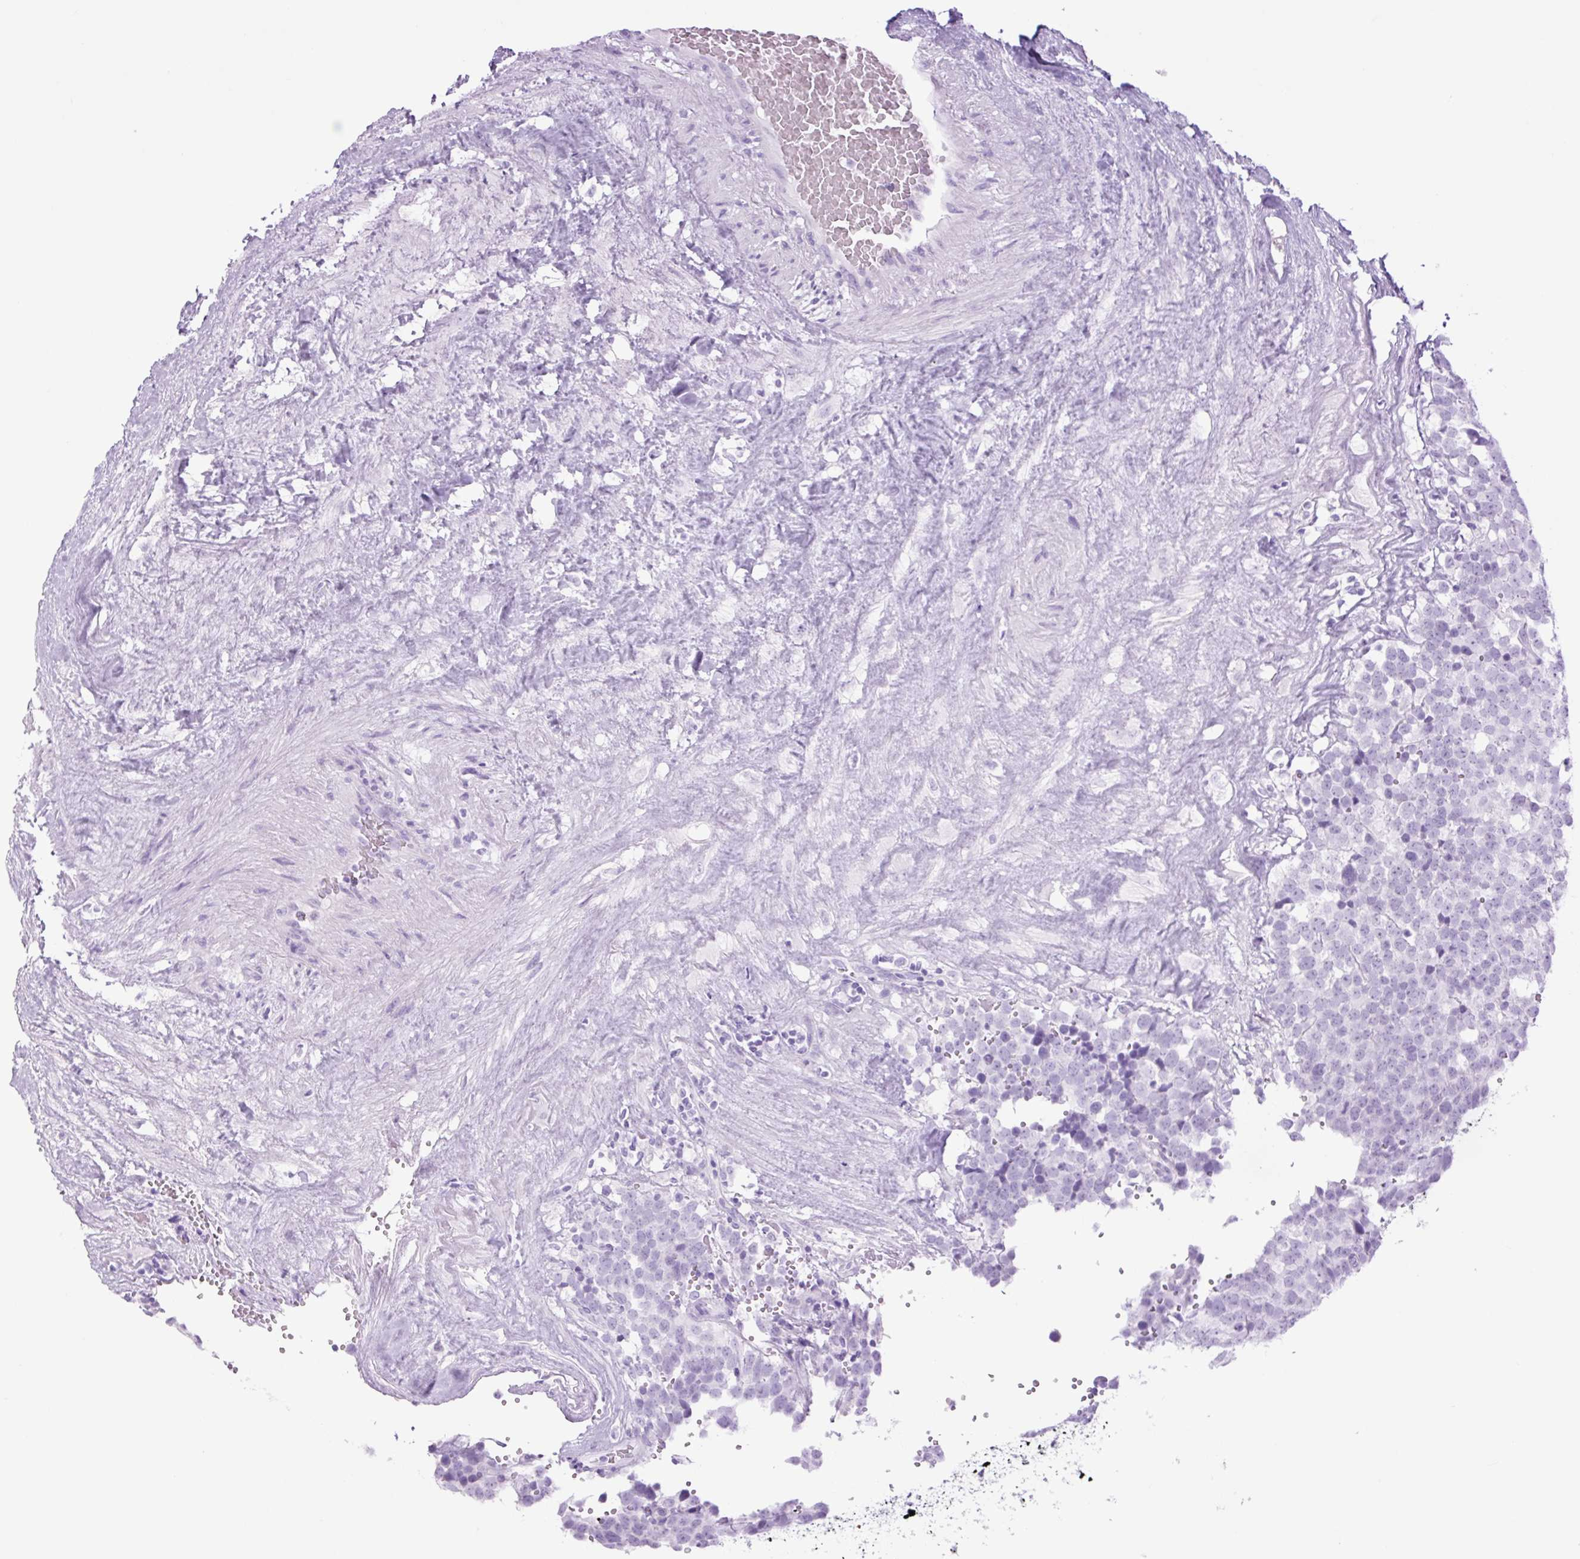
{"staining": {"intensity": "negative", "quantity": "none", "location": "none"}, "tissue": "testis cancer", "cell_type": "Tumor cells", "image_type": "cancer", "snomed": [{"axis": "morphology", "description": "Seminoma, NOS"}, {"axis": "topography", "description": "Testis"}], "caption": "Photomicrograph shows no significant protein expression in tumor cells of testis cancer.", "gene": "TFF2", "patient": {"sex": "male", "age": 71}}